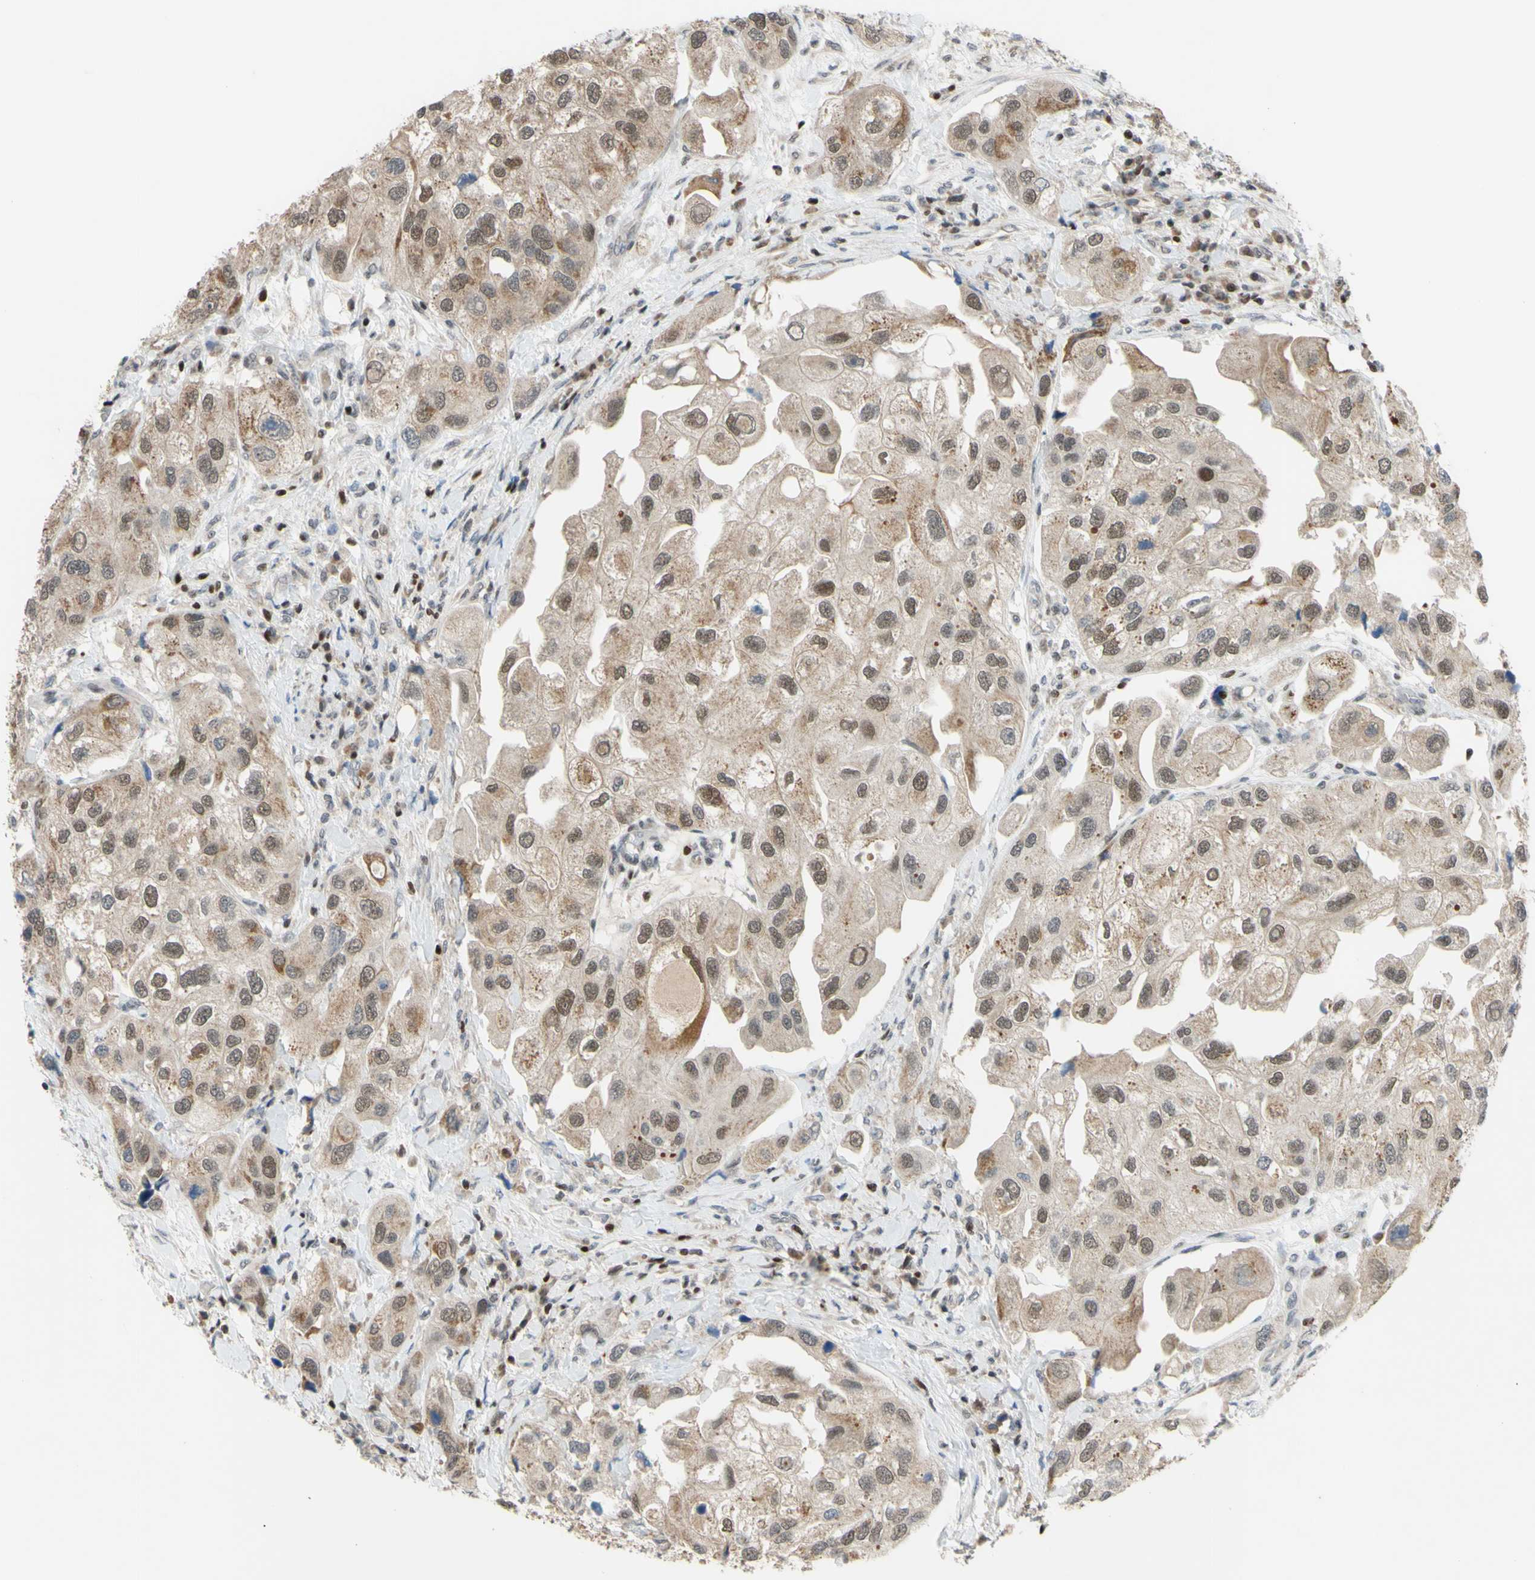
{"staining": {"intensity": "moderate", "quantity": ">75%", "location": "cytoplasmic/membranous,nuclear"}, "tissue": "urothelial cancer", "cell_type": "Tumor cells", "image_type": "cancer", "snomed": [{"axis": "morphology", "description": "Urothelial carcinoma, High grade"}, {"axis": "topography", "description": "Urinary bladder"}], "caption": "A high-resolution micrograph shows IHC staining of high-grade urothelial carcinoma, which shows moderate cytoplasmic/membranous and nuclear positivity in about >75% of tumor cells. The staining is performed using DAB brown chromogen to label protein expression. The nuclei are counter-stained blue using hematoxylin.", "gene": "SP4", "patient": {"sex": "female", "age": 64}}